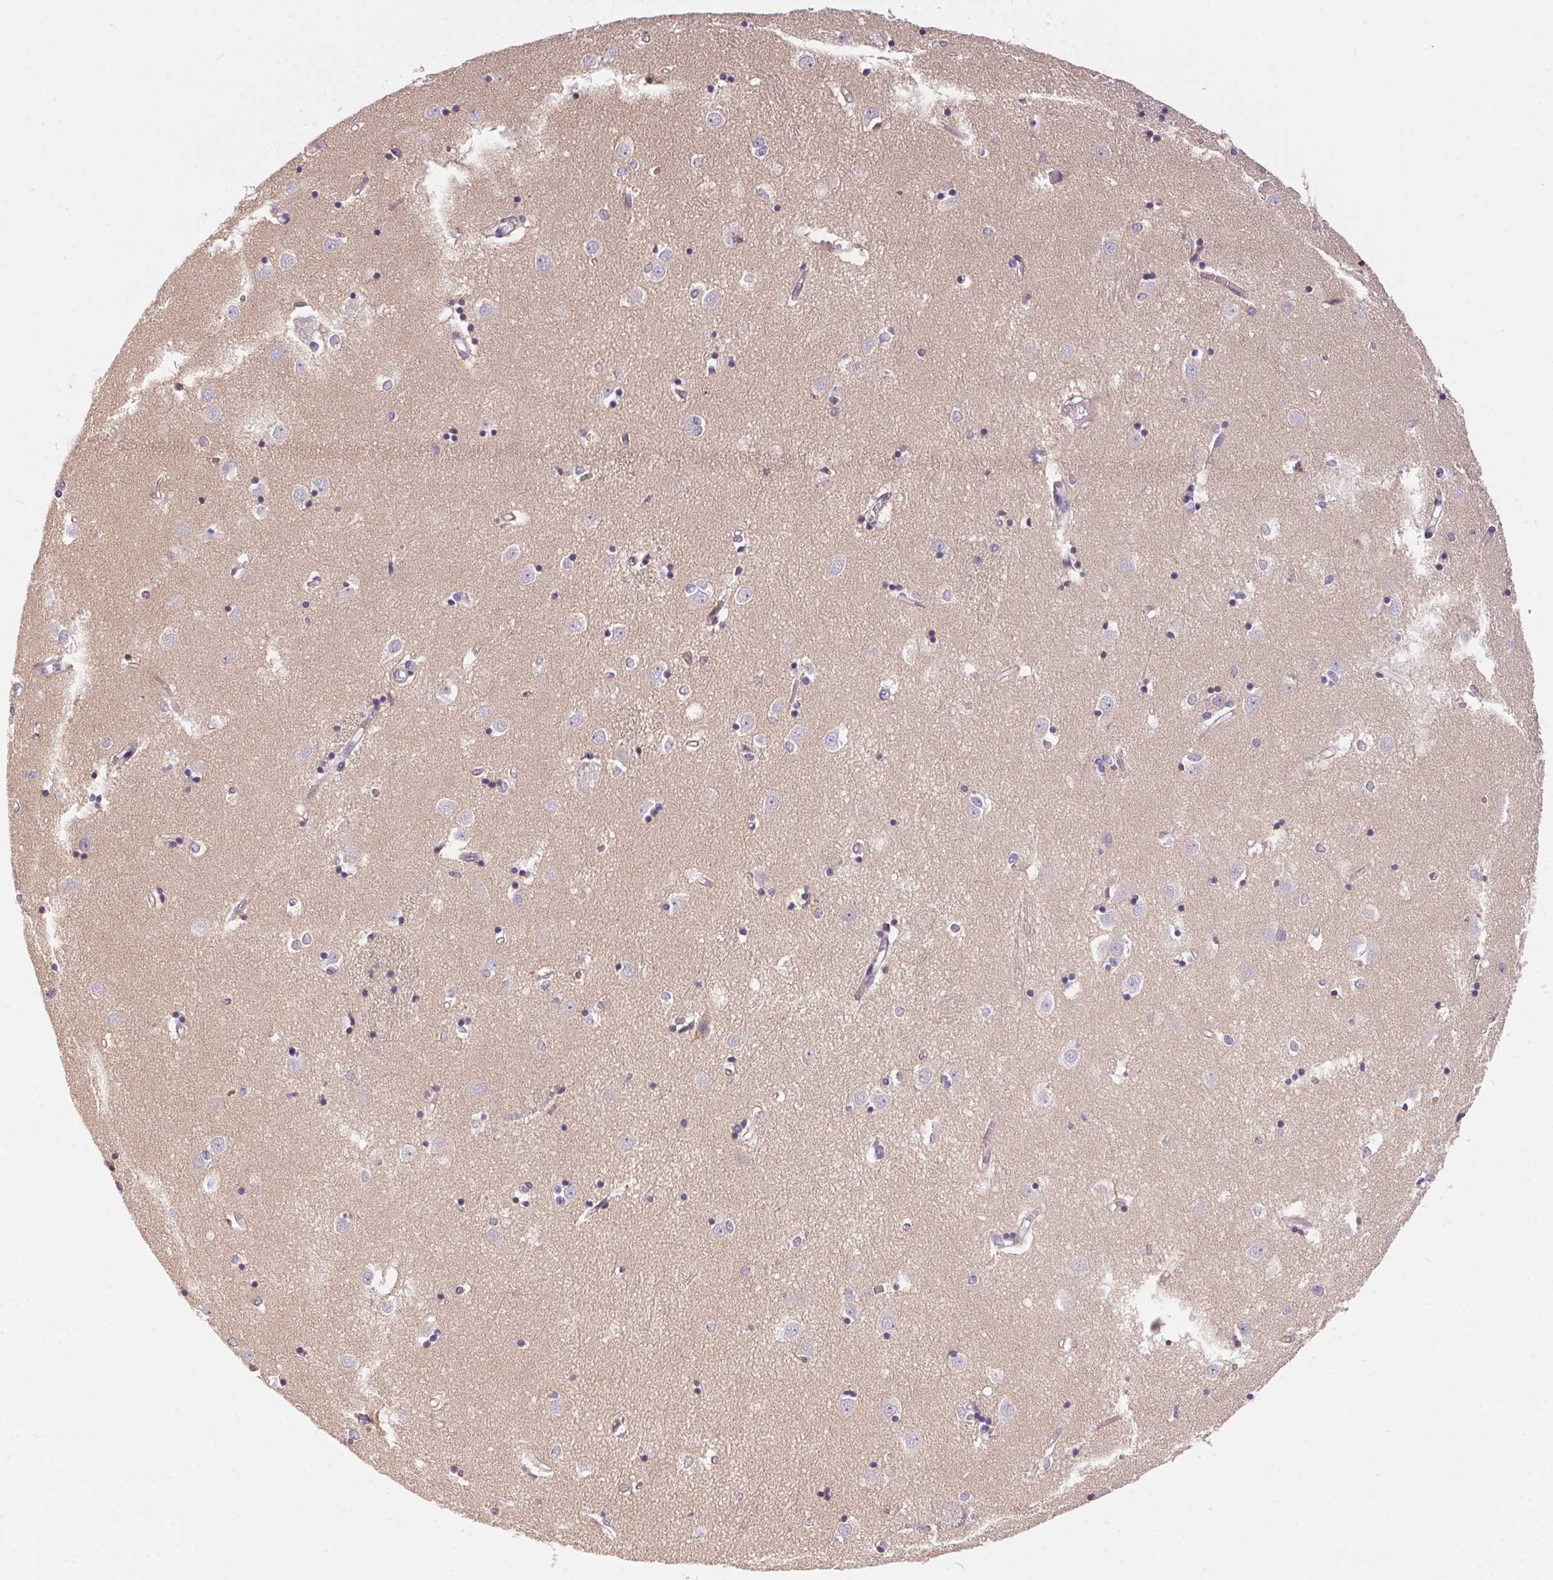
{"staining": {"intensity": "negative", "quantity": "none", "location": "none"}, "tissue": "caudate", "cell_type": "Glial cells", "image_type": "normal", "snomed": [{"axis": "morphology", "description": "Normal tissue, NOS"}, {"axis": "topography", "description": "Lateral ventricle wall"}], "caption": "There is no significant positivity in glial cells of caudate. (IHC, brightfield microscopy, high magnification).", "gene": "UNC13B", "patient": {"sex": "male", "age": 54}}